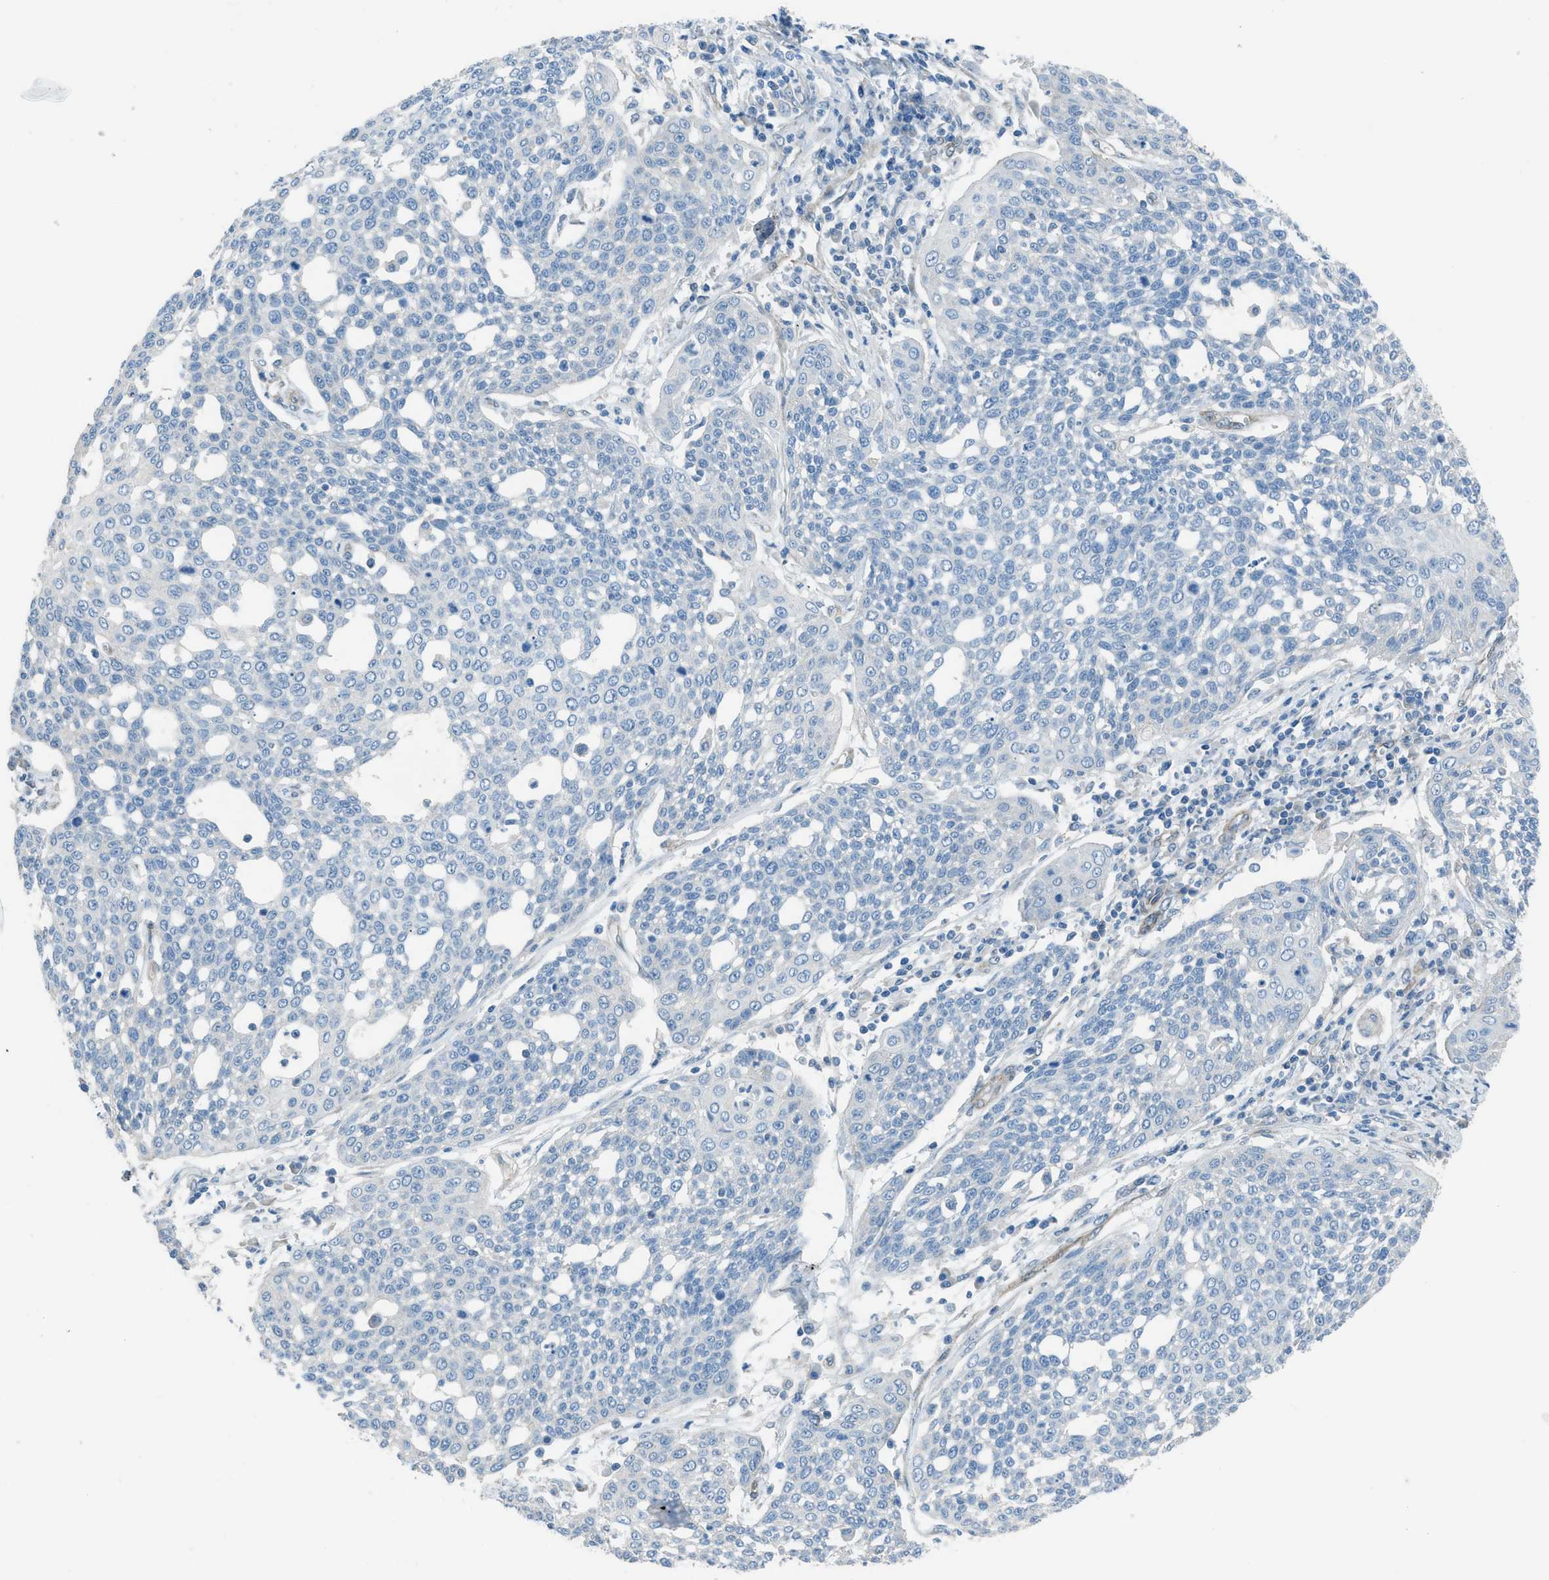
{"staining": {"intensity": "negative", "quantity": "none", "location": "none"}, "tissue": "cervical cancer", "cell_type": "Tumor cells", "image_type": "cancer", "snomed": [{"axis": "morphology", "description": "Squamous cell carcinoma, NOS"}, {"axis": "topography", "description": "Cervix"}], "caption": "Cervical cancer stained for a protein using immunohistochemistry reveals no positivity tumor cells.", "gene": "PRKN", "patient": {"sex": "female", "age": 34}}